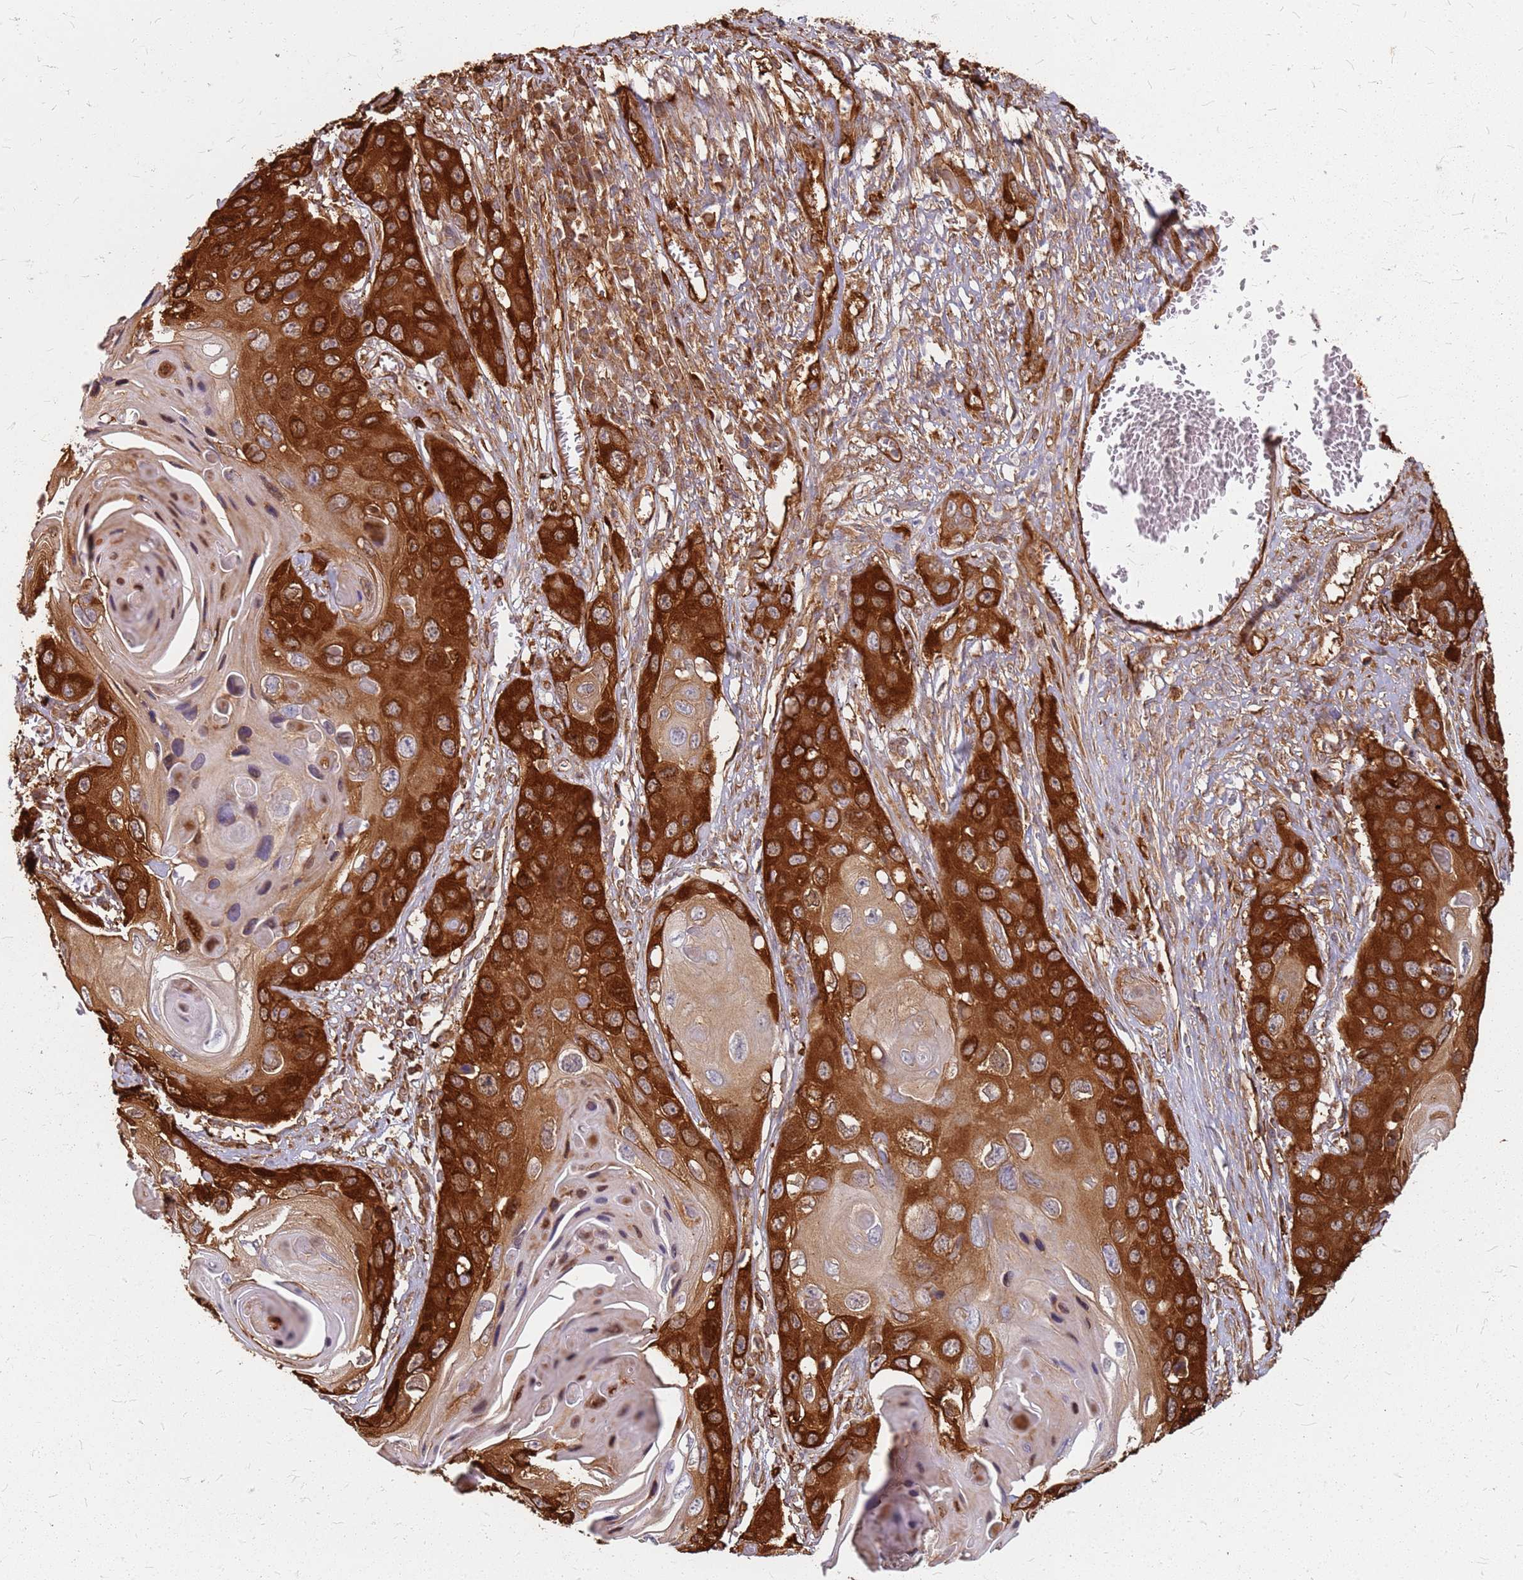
{"staining": {"intensity": "strong", "quantity": ">75%", "location": "cytoplasmic/membranous"}, "tissue": "skin cancer", "cell_type": "Tumor cells", "image_type": "cancer", "snomed": [{"axis": "morphology", "description": "Squamous cell carcinoma, NOS"}, {"axis": "topography", "description": "Skin"}], "caption": "IHC (DAB) staining of human skin squamous cell carcinoma demonstrates strong cytoplasmic/membranous protein positivity in about >75% of tumor cells.", "gene": "HDX", "patient": {"sex": "male", "age": 55}}